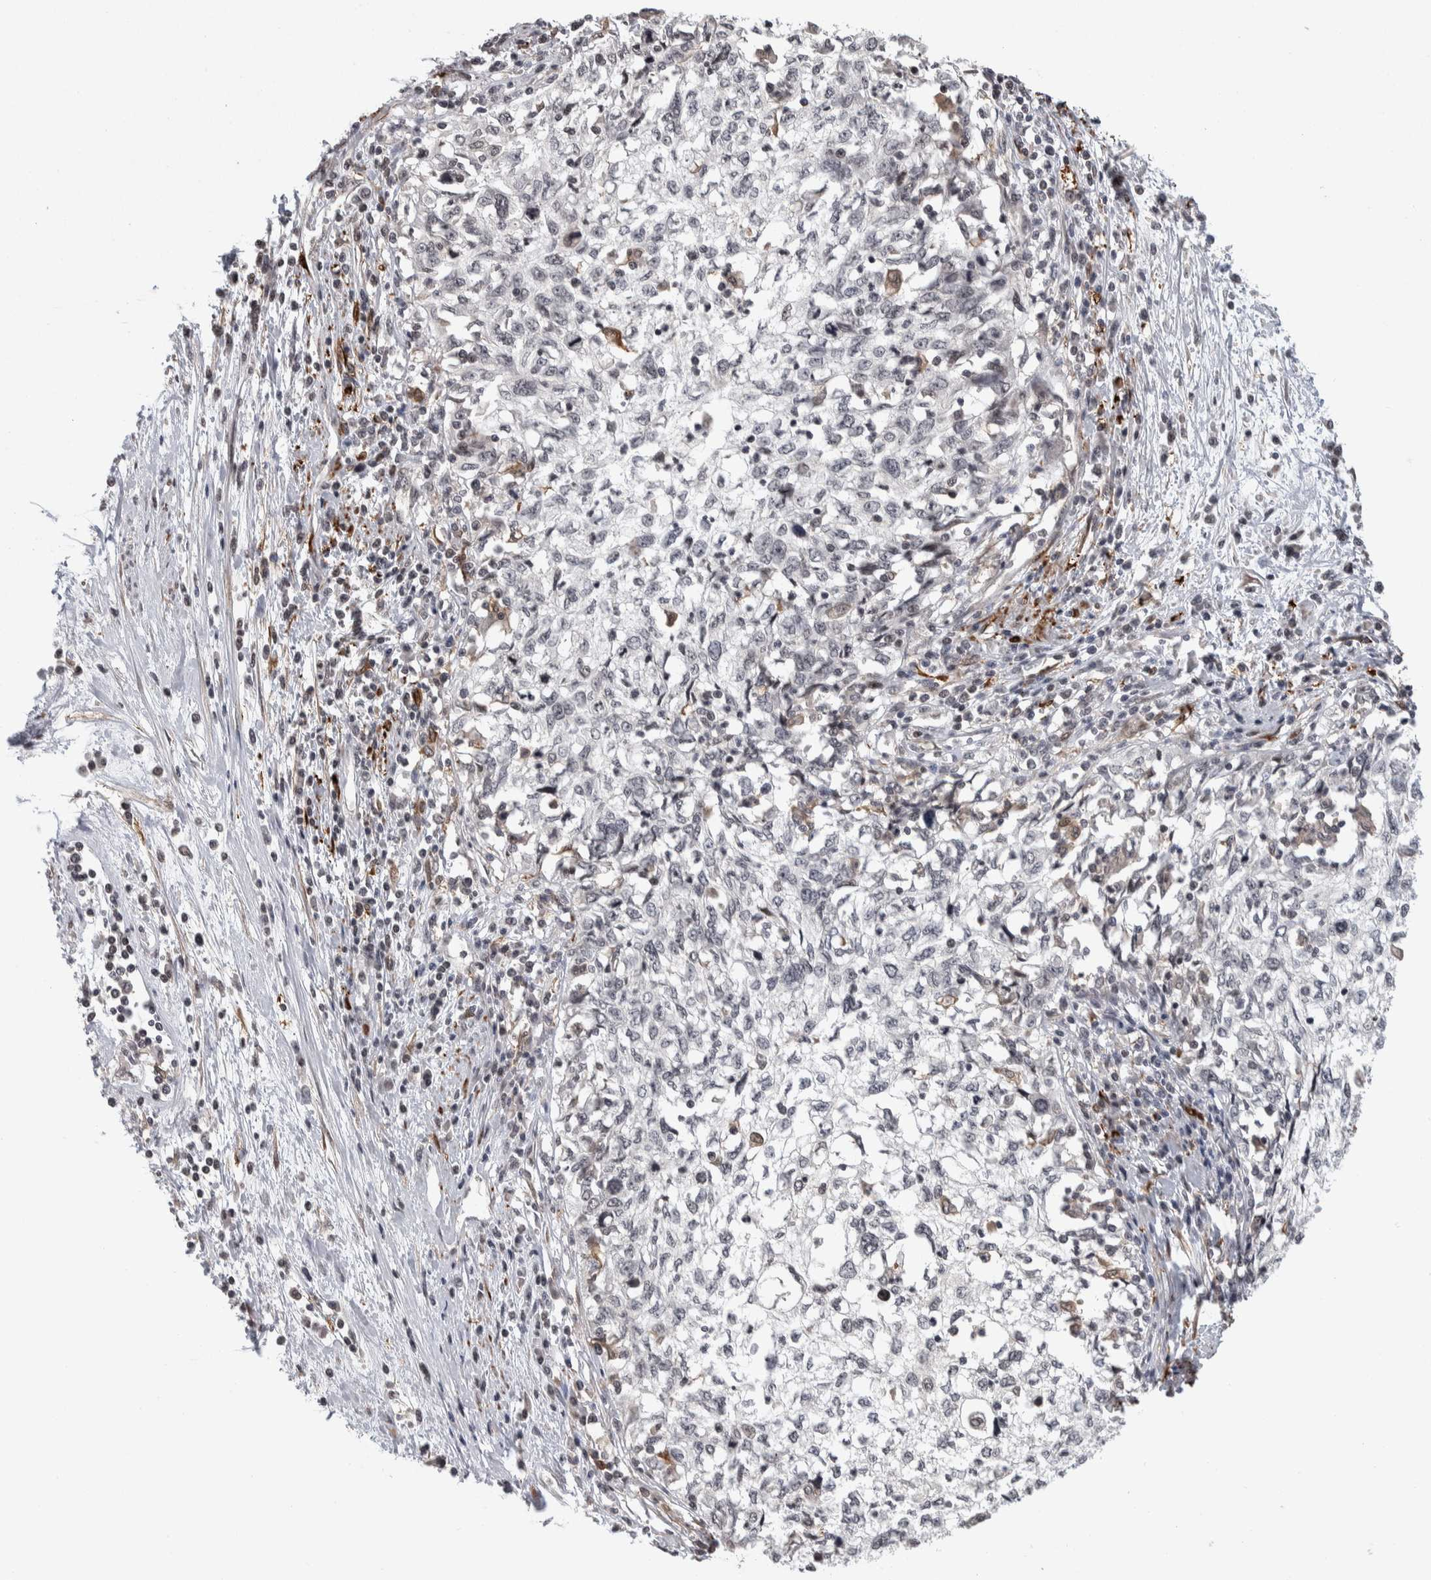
{"staining": {"intensity": "negative", "quantity": "none", "location": "none"}, "tissue": "cervical cancer", "cell_type": "Tumor cells", "image_type": "cancer", "snomed": [{"axis": "morphology", "description": "Squamous cell carcinoma, NOS"}, {"axis": "topography", "description": "Cervix"}], "caption": "The immunohistochemistry histopathology image has no significant positivity in tumor cells of cervical cancer tissue.", "gene": "ZSCAN21", "patient": {"sex": "female", "age": 57}}